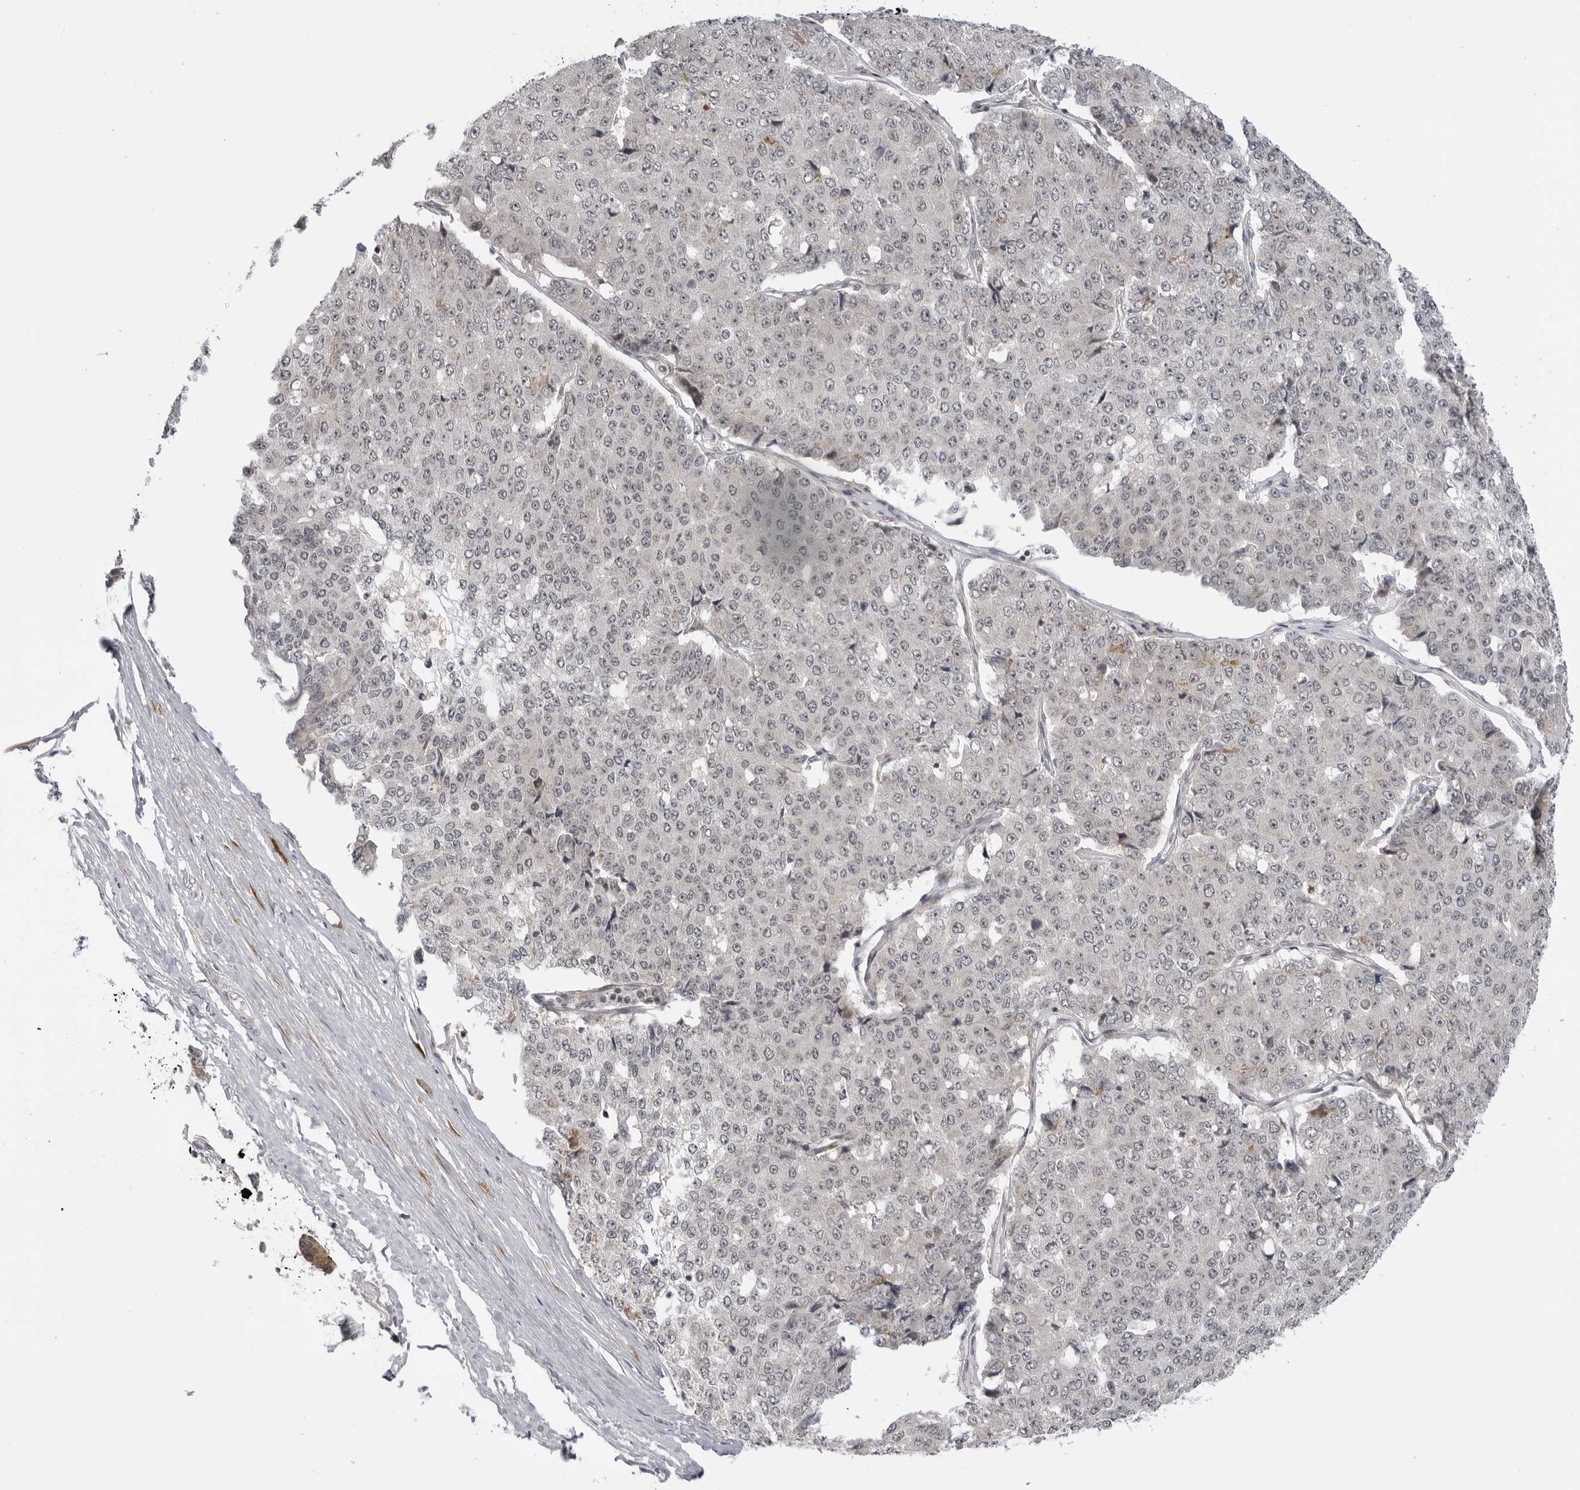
{"staining": {"intensity": "negative", "quantity": "none", "location": "none"}, "tissue": "pancreatic cancer", "cell_type": "Tumor cells", "image_type": "cancer", "snomed": [{"axis": "morphology", "description": "Adenocarcinoma, NOS"}, {"axis": "topography", "description": "Pancreas"}], "caption": "Image shows no significant protein expression in tumor cells of pancreatic adenocarcinoma.", "gene": "ADAMTS5", "patient": {"sex": "male", "age": 50}}